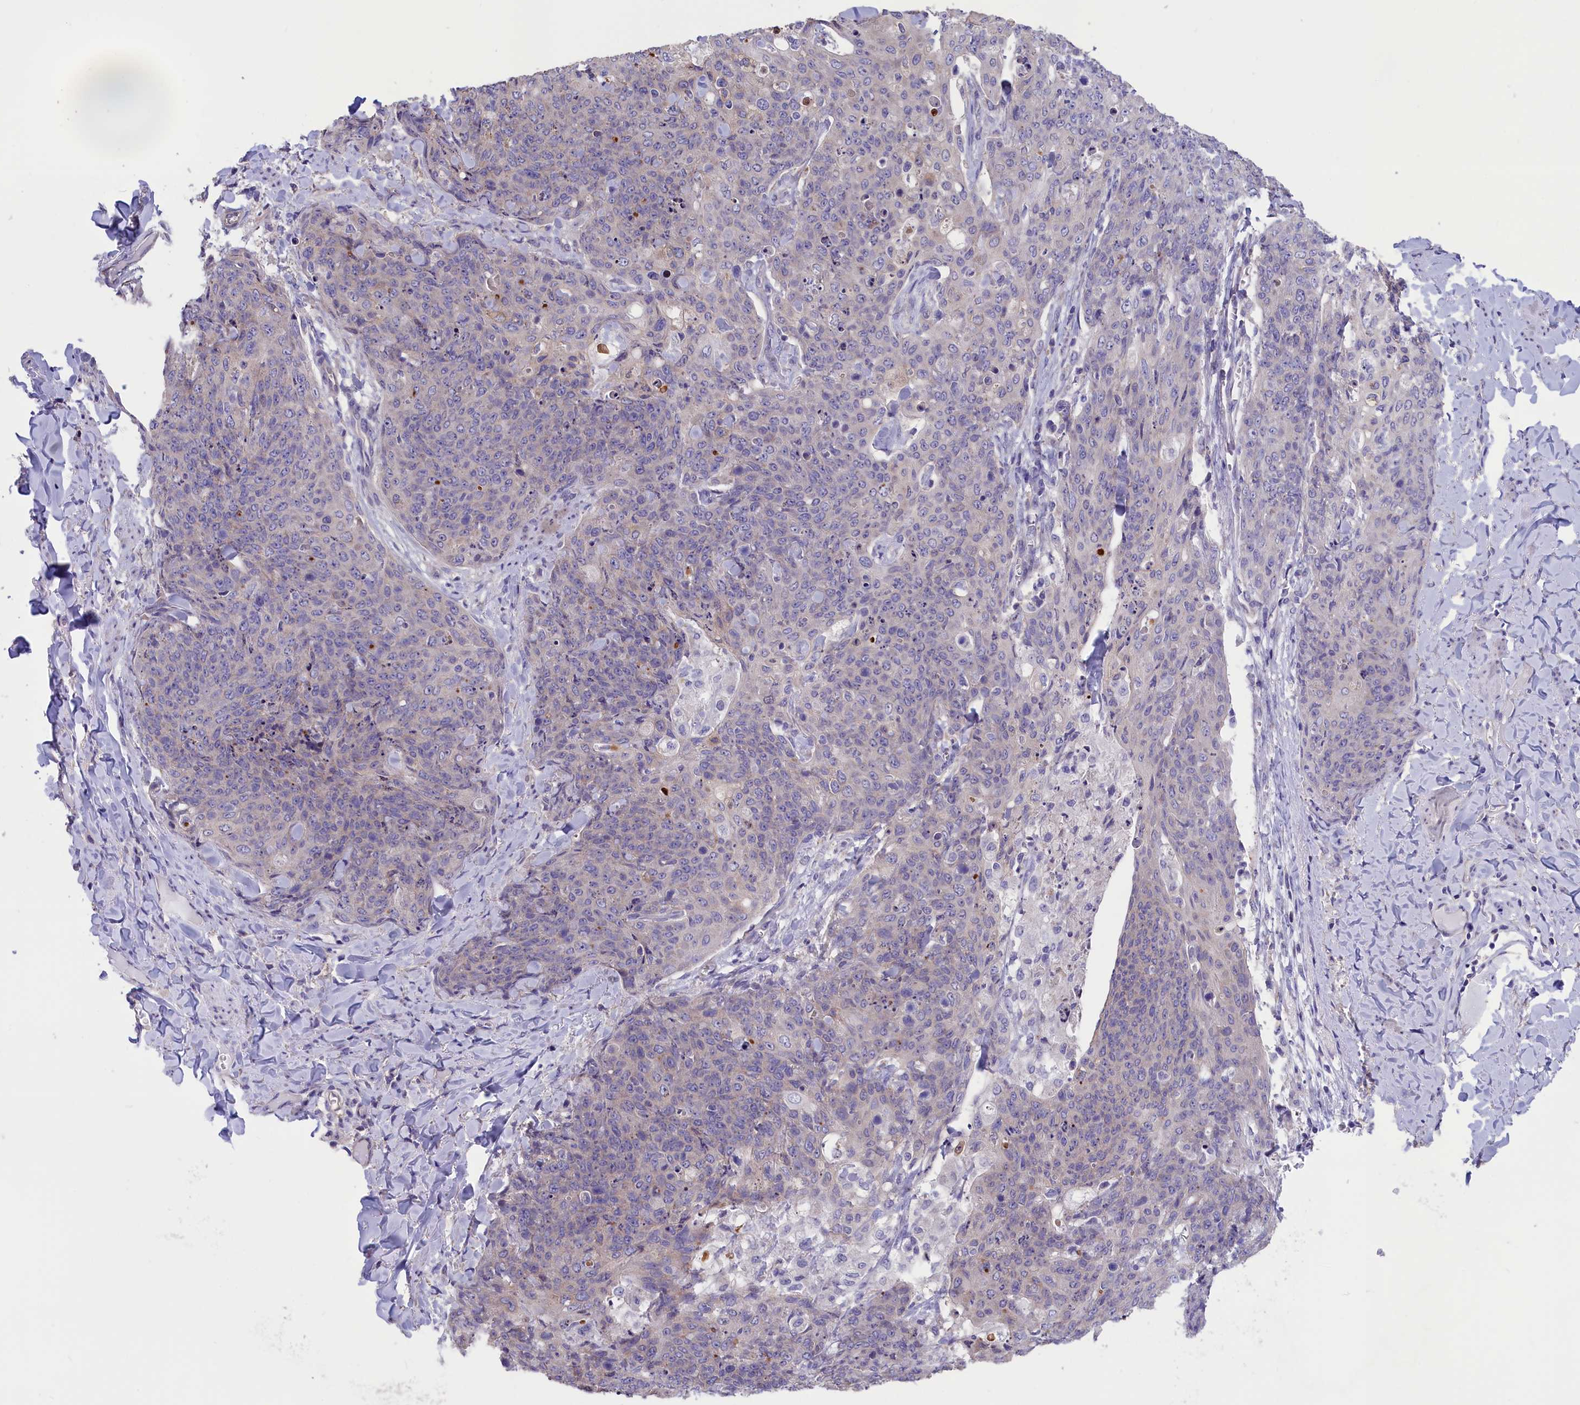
{"staining": {"intensity": "negative", "quantity": "none", "location": "none"}, "tissue": "skin cancer", "cell_type": "Tumor cells", "image_type": "cancer", "snomed": [{"axis": "morphology", "description": "Squamous cell carcinoma, NOS"}, {"axis": "topography", "description": "Skin"}, {"axis": "topography", "description": "Vulva"}], "caption": "DAB immunohistochemical staining of squamous cell carcinoma (skin) demonstrates no significant expression in tumor cells.", "gene": "CYP2U1", "patient": {"sex": "female", "age": 85}}